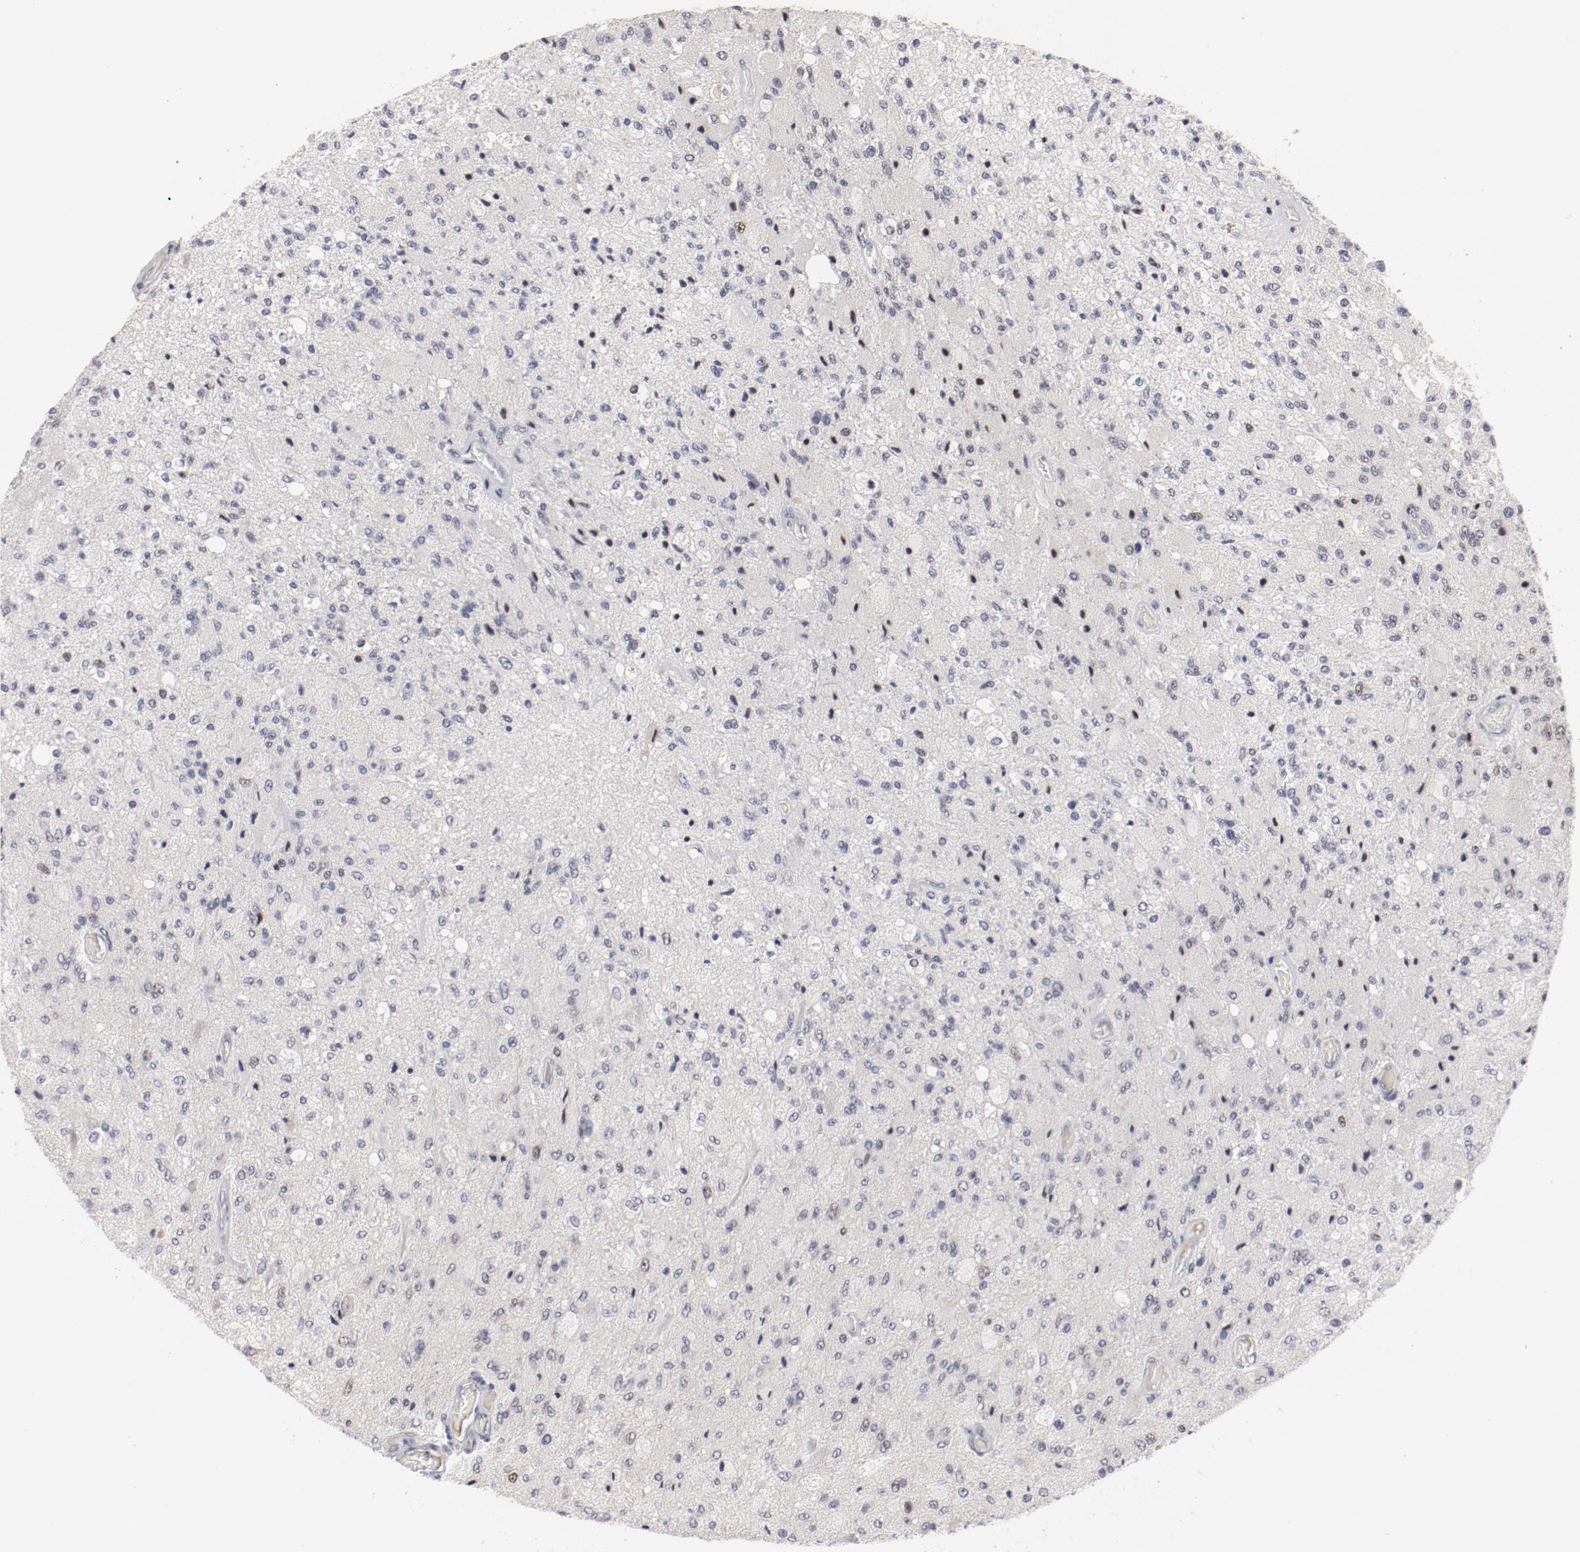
{"staining": {"intensity": "negative", "quantity": "none", "location": "none"}, "tissue": "glioma", "cell_type": "Tumor cells", "image_type": "cancer", "snomed": [{"axis": "morphology", "description": "Normal tissue, NOS"}, {"axis": "morphology", "description": "Glioma, malignant, High grade"}, {"axis": "topography", "description": "Cerebral cortex"}], "caption": "DAB immunohistochemical staining of human malignant glioma (high-grade) reveals no significant positivity in tumor cells. (Immunohistochemistry, brightfield microscopy, high magnification).", "gene": "FSCB", "patient": {"sex": "male", "age": 77}}